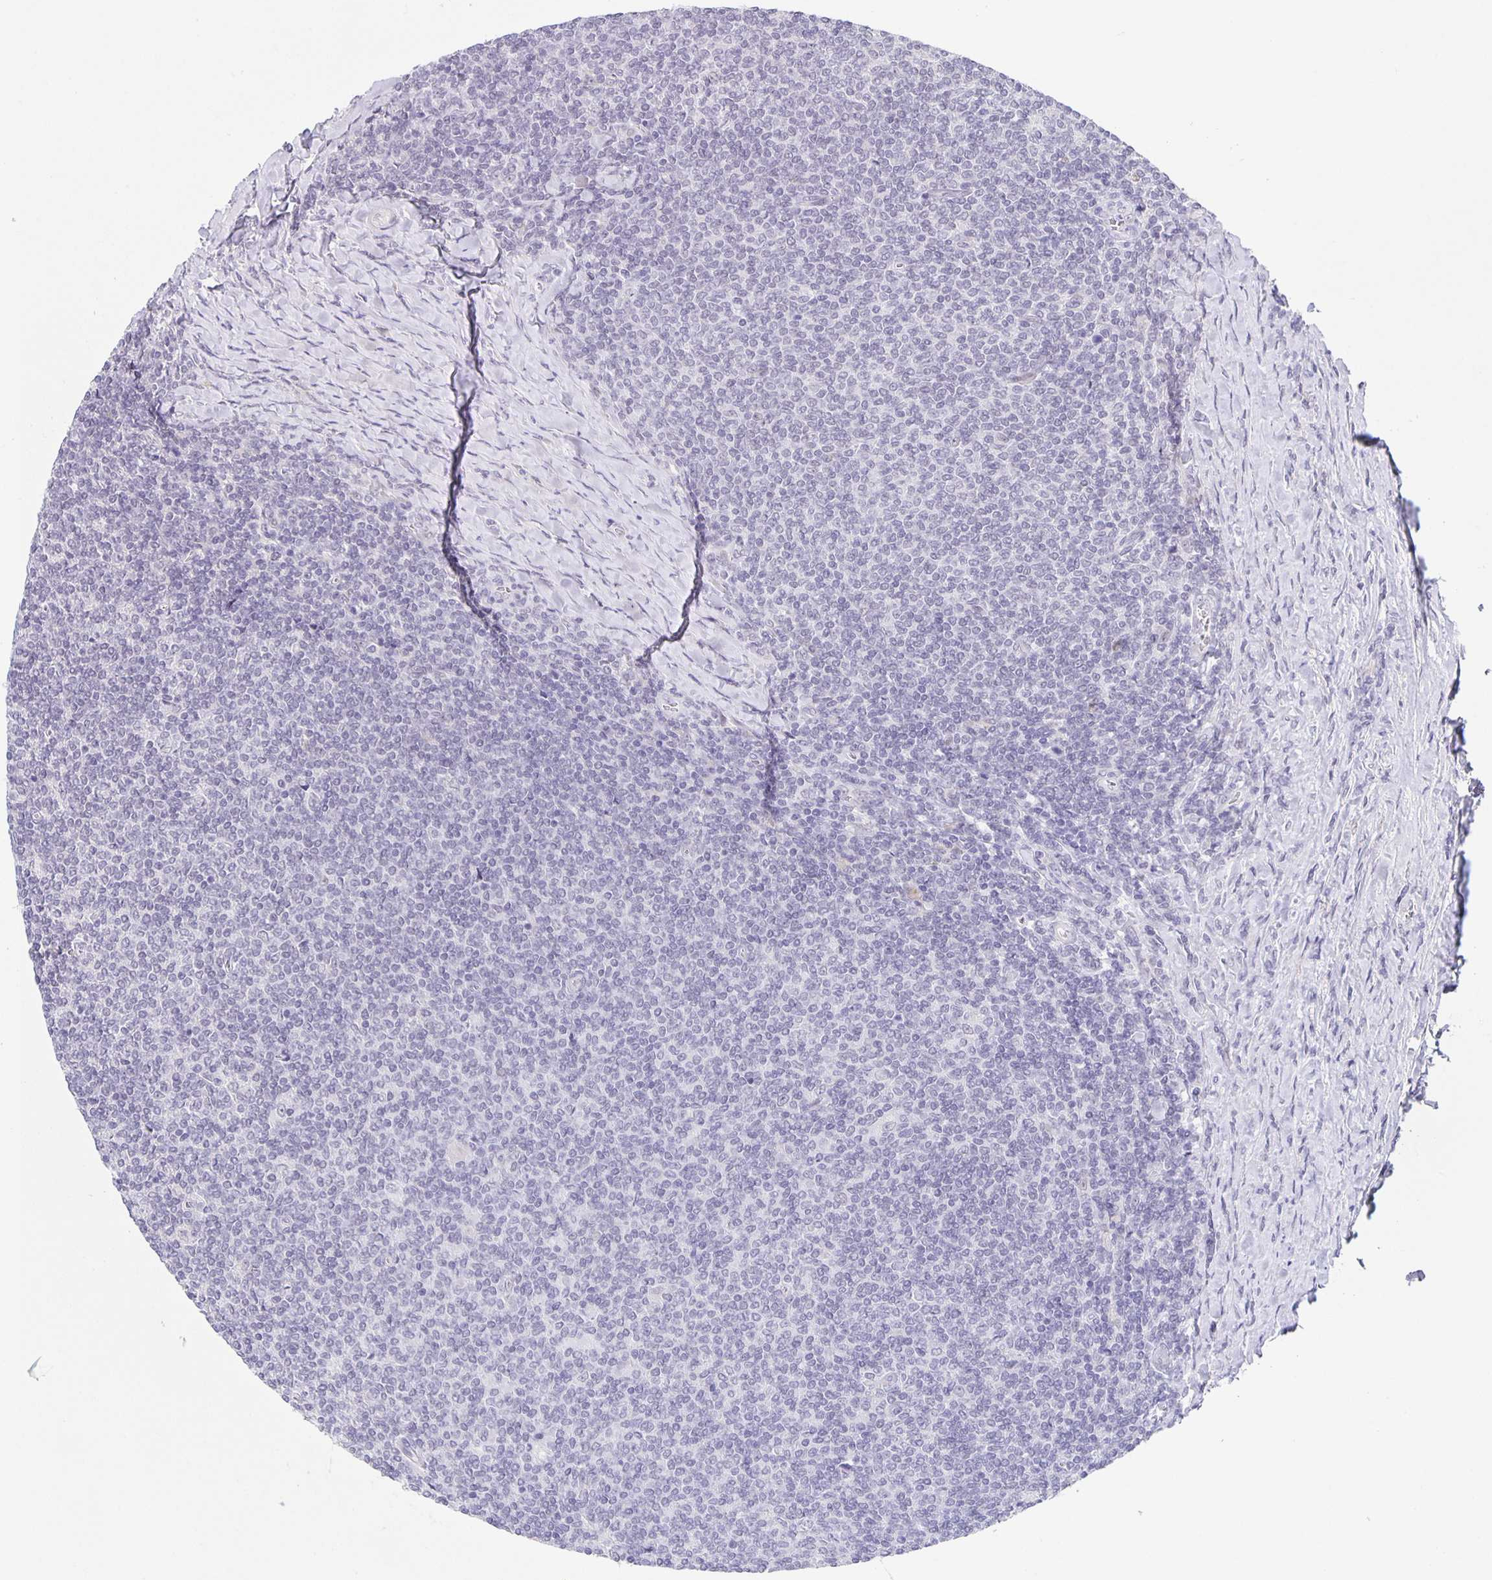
{"staining": {"intensity": "negative", "quantity": "none", "location": "none"}, "tissue": "lymphoma", "cell_type": "Tumor cells", "image_type": "cancer", "snomed": [{"axis": "morphology", "description": "Malignant lymphoma, non-Hodgkin's type, Low grade"}, {"axis": "topography", "description": "Lymph node"}], "caption": "DAB (3,3'-diaminobenzidine) immunohistochemical staining of human lymphoma reveals no significant staining in tumor cells.", "gene": "PHRF1", "patient": {"sex": "male", "age": 52}}